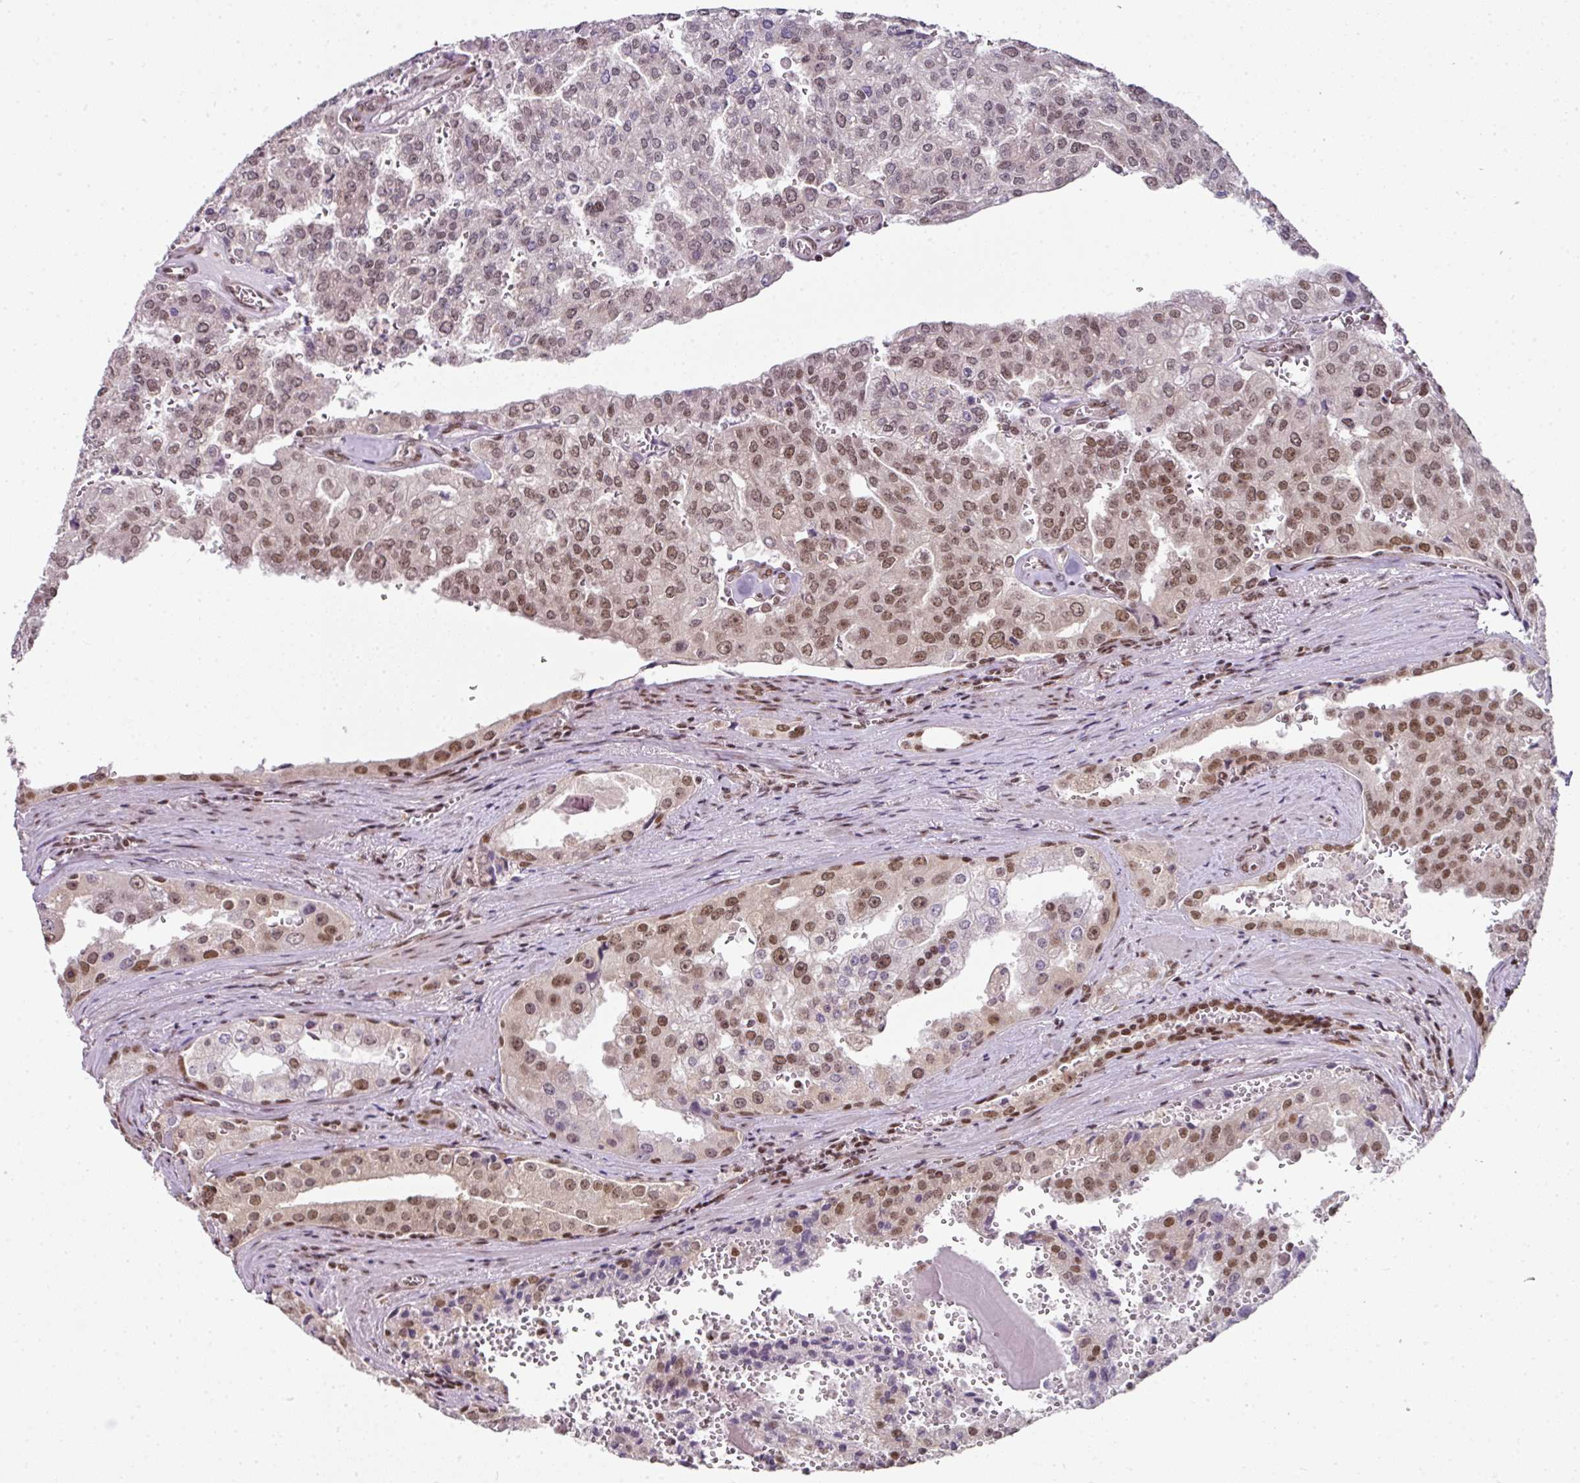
{"staining": {"intensity": "moderate", "quantity": "25%-75%", "location": "nuclear"}, "tissue": "prostate cancer", "cell_type": "Tumor cells", "image_type": "cancer", "snomed": [{"axis": "morphology", "description": "Adenocarcinoma, High grade"}, {"axis": "topography", "description": "Prostate"}], "caption": "High-power microscopy captured an immunohistochemistry (IHC) image of prostate cancer (adenocarcinoma (high-grade)), revealing moderate nuclear staining in about 25%-75% of tumor cells. The staining was performed using DAB, with brown indicating positive protein expression. Nuclei are stained blue with hematoxylin.", "gene": "NFYA", "patient": {"sex": "male", "age": 68}}